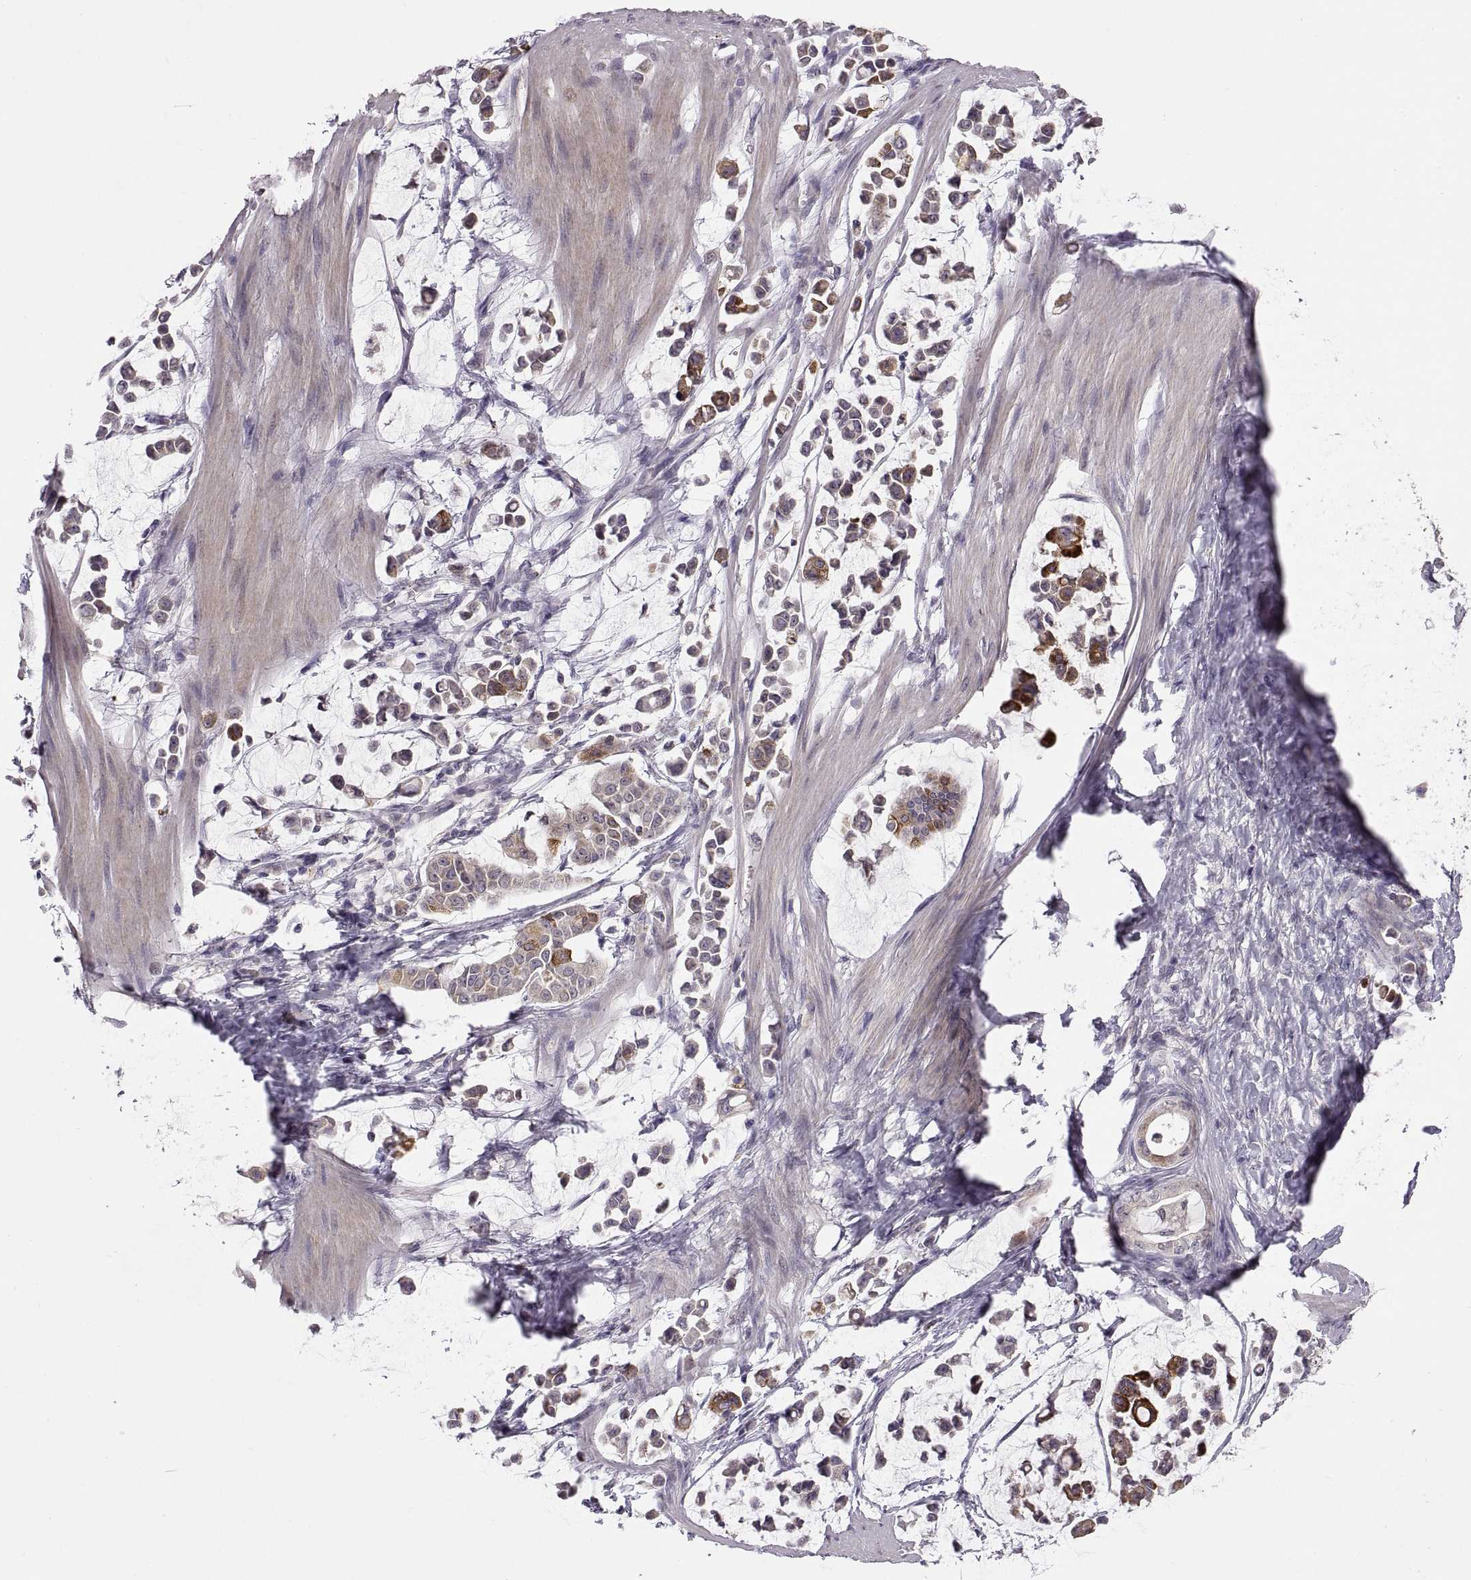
{"staining": {"intensity": "strong", "quantity": "<25%", "location": "cytoplasmic/membranous"}, "tissue": "stomach cancer", "cell_type": "Tumor cells", "image_type": "cancer", "snomed": [{"axis": "morphology", "description": "Adenocarcinoma, NOS"}, {"axis": "topography", "description": "Stomach"}], "caption": "This micrograph displays immunohistochemistry (IHC) staining of stomach adenocarcinoma, with medium strong cytoplasmic/membranous positivity in about <25% of tumor cells.", "gene": "HMGCR", "patient": {"sex": "male", "age": 82}}